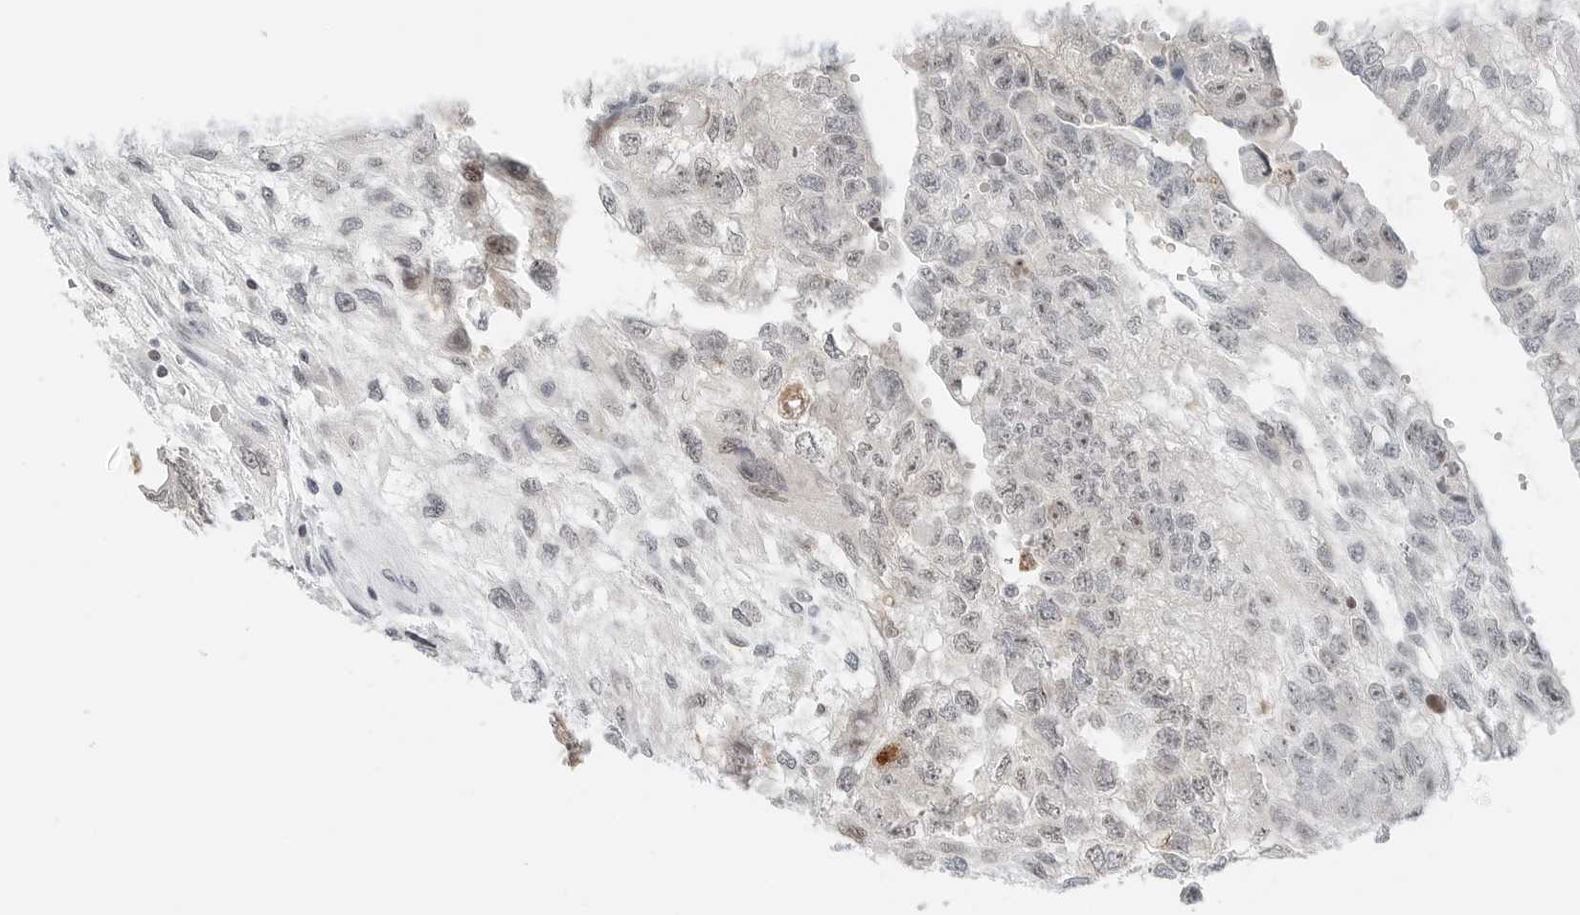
{"staining": {"intensity": "weak", "quantity": "25%-75%", "location": "nuclear"}, "tissue": "testis cancer", "cell_type": "Tumor cells", "image_type": "cancer", "snomed": [{"axis": "morphology", "description": "Carcinoma, Embryonal, NOS"}, {"axis": "topography", "description": "Testis"}], "caption": "High-magnification brightfield microscopy of testis cancer (embryonal carcinoma) stained with DAB (3,3'-diaminobenzidine) (brown) and counterstained with hematoxylin (blue). tumor cells exhibit weak nuclear staining is appreciated in approximately25%-75% of cells. The protein is shown in brown color, while the nuclei are stained blue.", "gene": "NTMT2", "patient": {"sex": "male", "age": 36}}